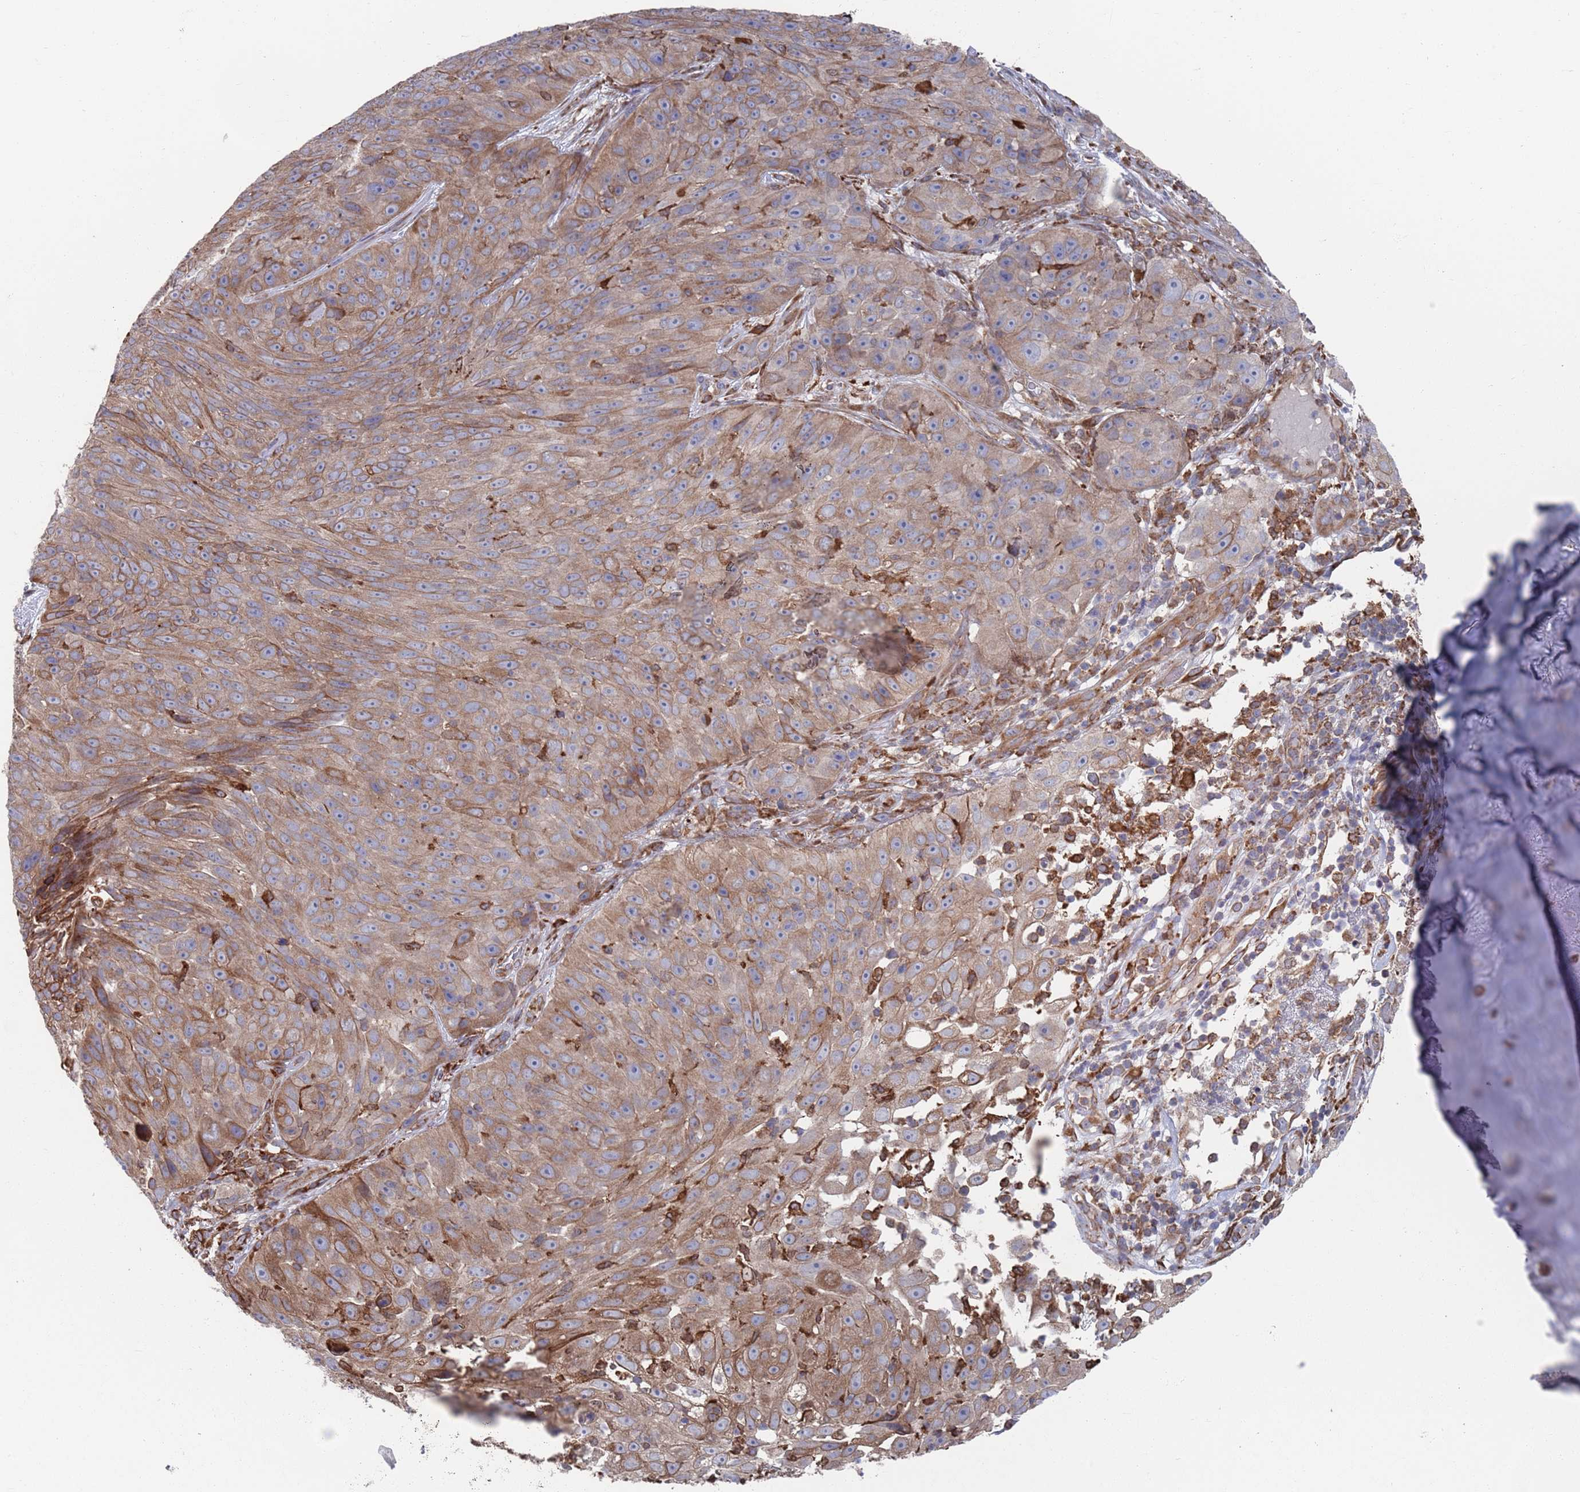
{"staining": {"intensity": "moderate", "quantity": "25%-75%", "location": "cytoplasmic/membranous"}, "tissue": "skin cancer", "cell_type": "Tumor cells", "image_type": "cancer", "snomed": [{"axis": "morphology", "description": "Squamous cell carcinoma, NOS"}, {"axis": "topography", "description": "Skin"}], "caption": "Tumor cells demonstrate moderate cytoplasmic/membranous expression in approximately 25%-75% of cells in skin cancer (squamous cell carcinoma).", "gene": "GID8", "patient": {"sex": "female", "age": 87}}